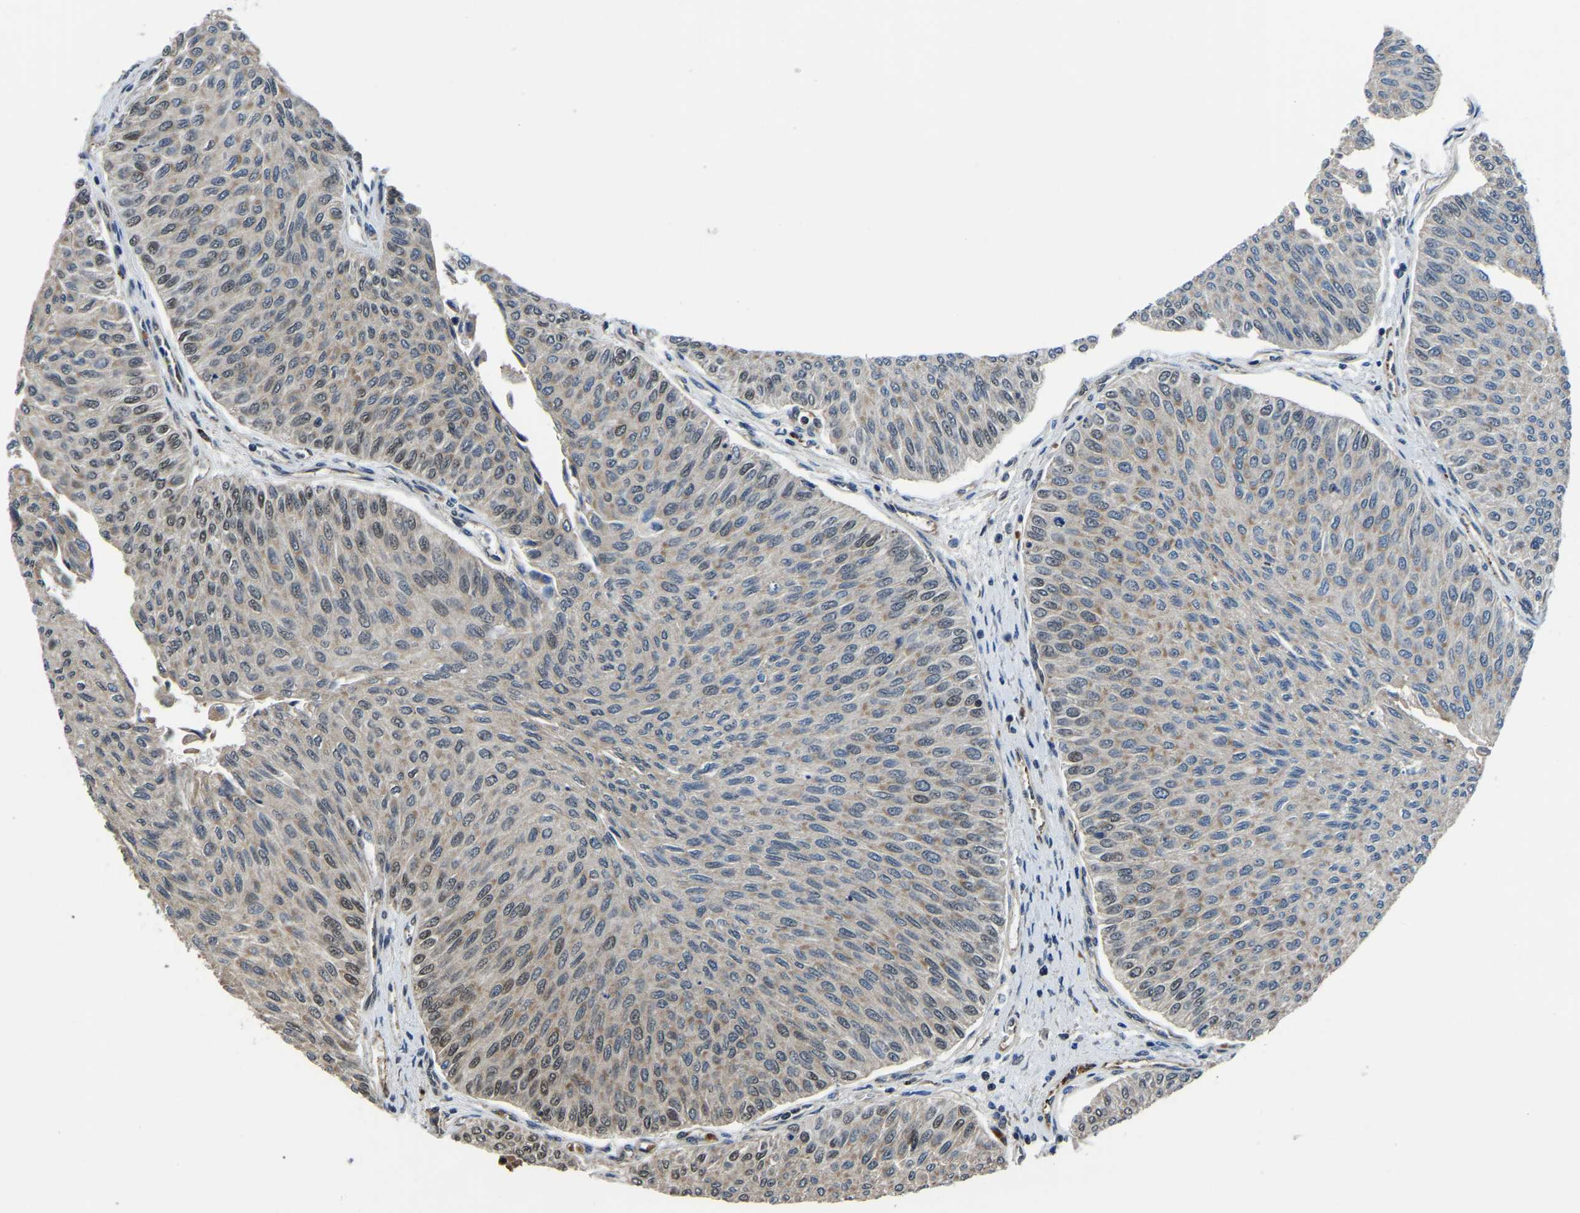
{"staining": {"intensity": "moderate", "quantity": ">75%", "location": "cytoplasmic/membranous,nuclear"}, "tissue": "urothelial cancer", "cell_type": "Tumor cells", "image_type": "cancer", "snomed": [{"axis": "morphology", "description": "Urothelial carcinoma, Low grade"}, {"axis": "topography", "description": "Urinary bladder"}], "caption": "This photomicrograph exhibits IHC staining of low-grade urothelial carcinoma, with medium moderate cytoplasmic/membranous and nuclear positivity in approximately >75% of tumor cells.", "gene": "DFFA", "patient": {"sex": "male", "age": 78}}